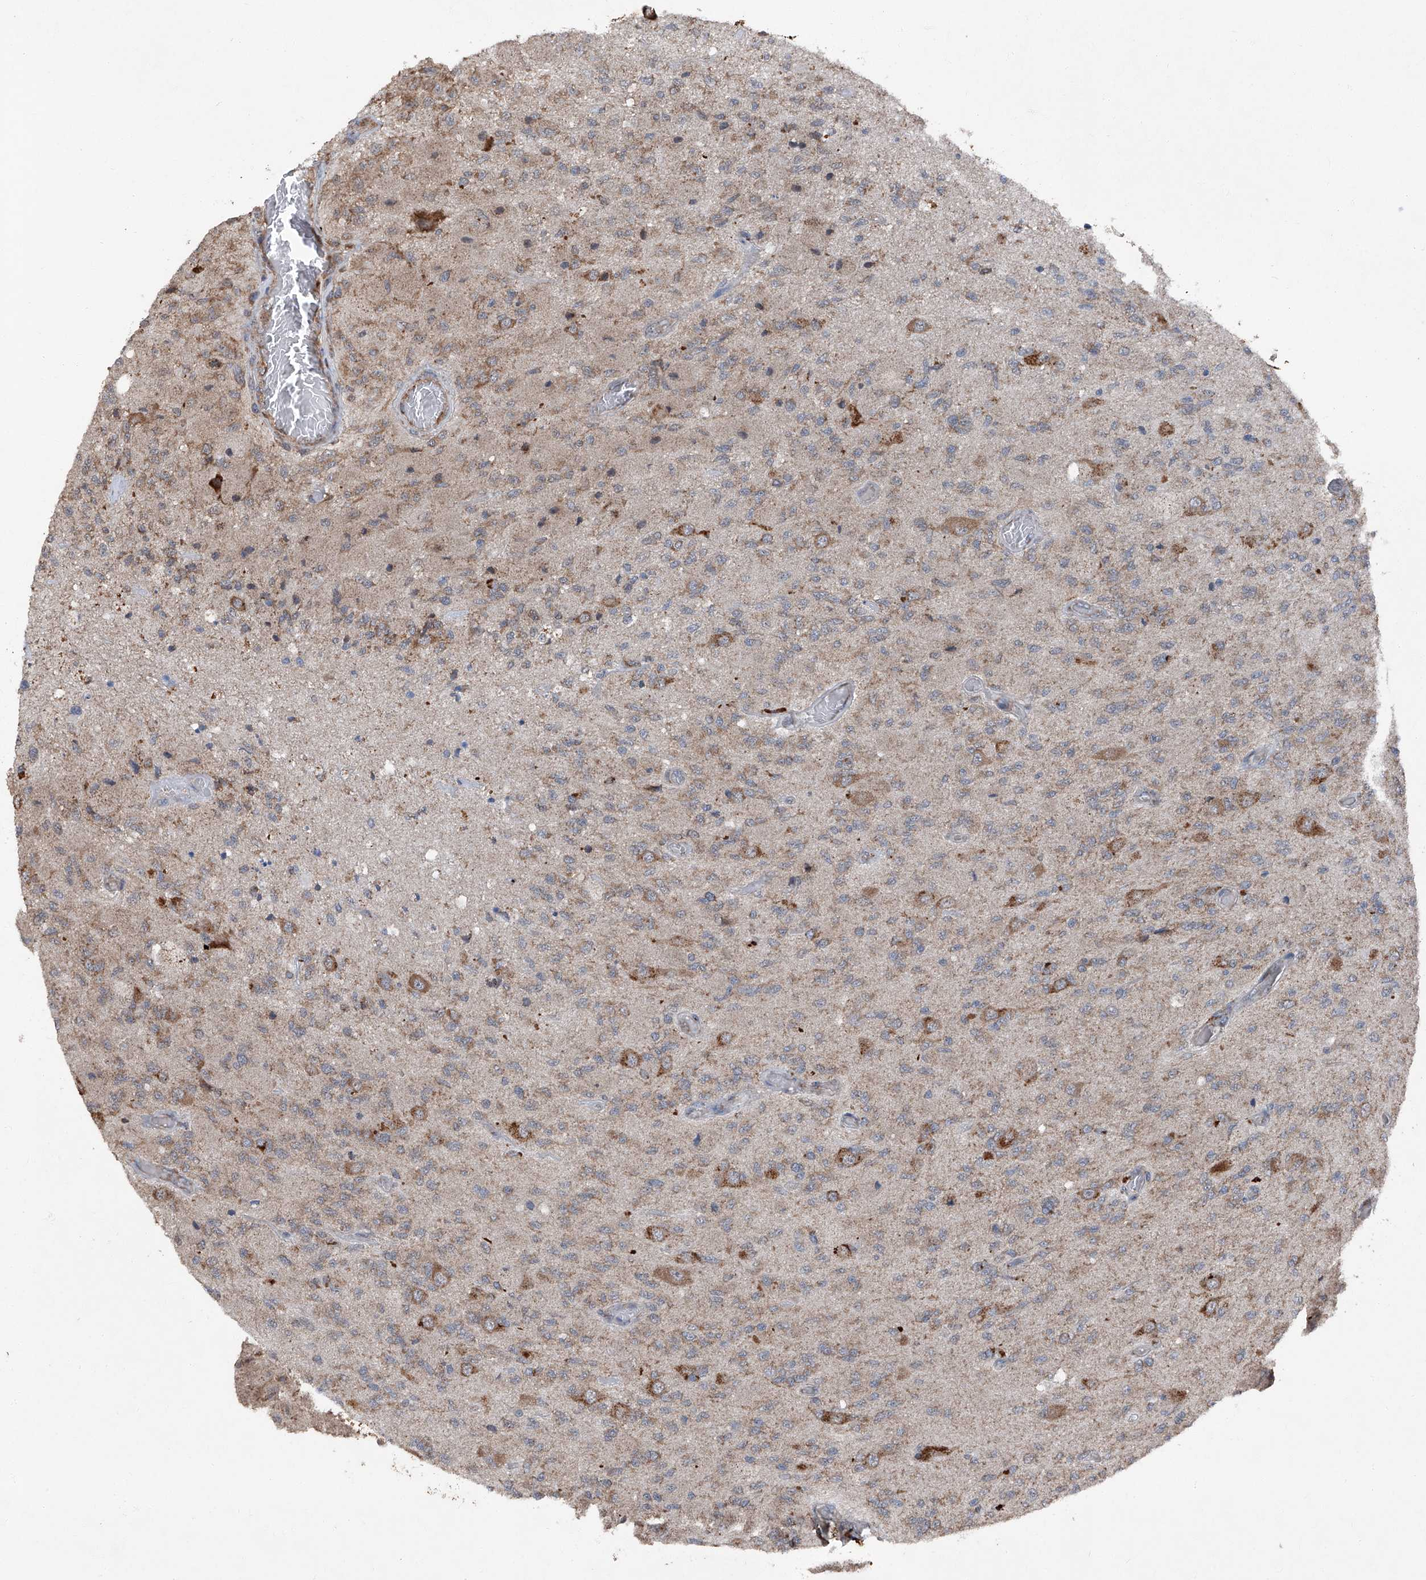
{"staining": {"intensity": "weak", "quantity": "25%-75%", "location": "cytoplasmic/membranous"}, "tissue": "glioma", "cell_type": "Tumor cells", "image_type": "cancer", "snomed": [{"axis": "morphology", "description": "Normal tissue, NOS"}, {"axis": "morphology", "description": "Glioma, malignant, High grade"}, {"axis": "topography", "description": "Cerebral cortex"}], "caption": "Malignant glioma (high-grade) stained with immunohistochemistry (IHC) shows weak cytoplasmic/membranous staining in about 25%-75% of tumor cells.", "gene": "LIMK1", "patient": {"sex": "male", "age": 77}}